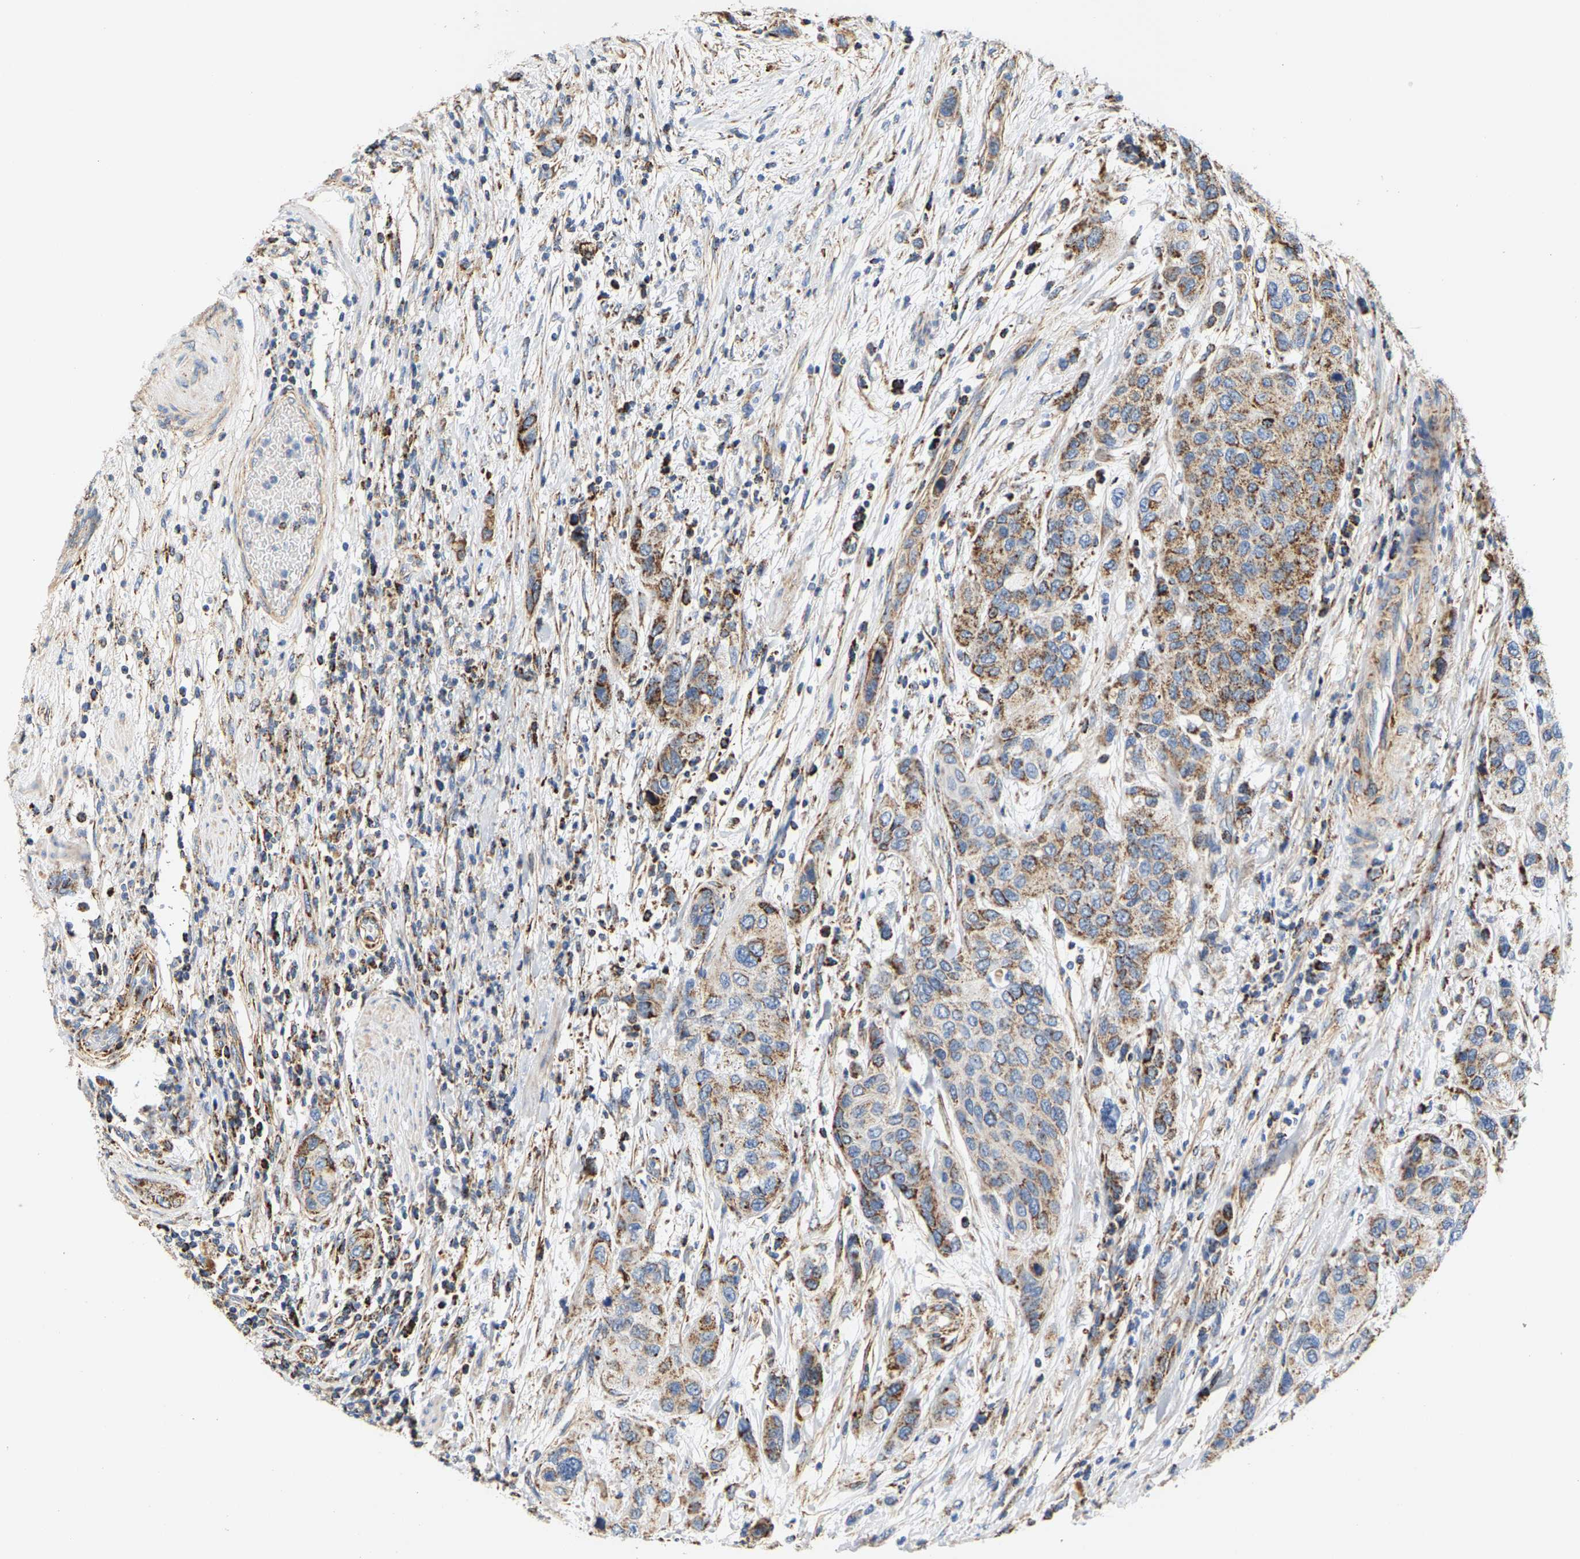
{"staining": {"intensity": "moderate", "quantity": ">75%", "location": "cytoplasmic/membranous"}, "tissue": "urothelial cancer", "cell_type": "Tumor cells", "image_type": "cancer", "snomed": [{"axis": "morphology", "description": "Urothelial carcinoma, High grade"}, {"axis": "topography", "description": "Urinary bladder"}], "caption": "A photomicrograph of human urothelial carcinoma (high-grade) stained for a protein demonstrates moderate cytoplasmic/membranous brown staining in tumor cells.", "gene": "SHMT2", "patient": {"sex": "female", "age": 56}}